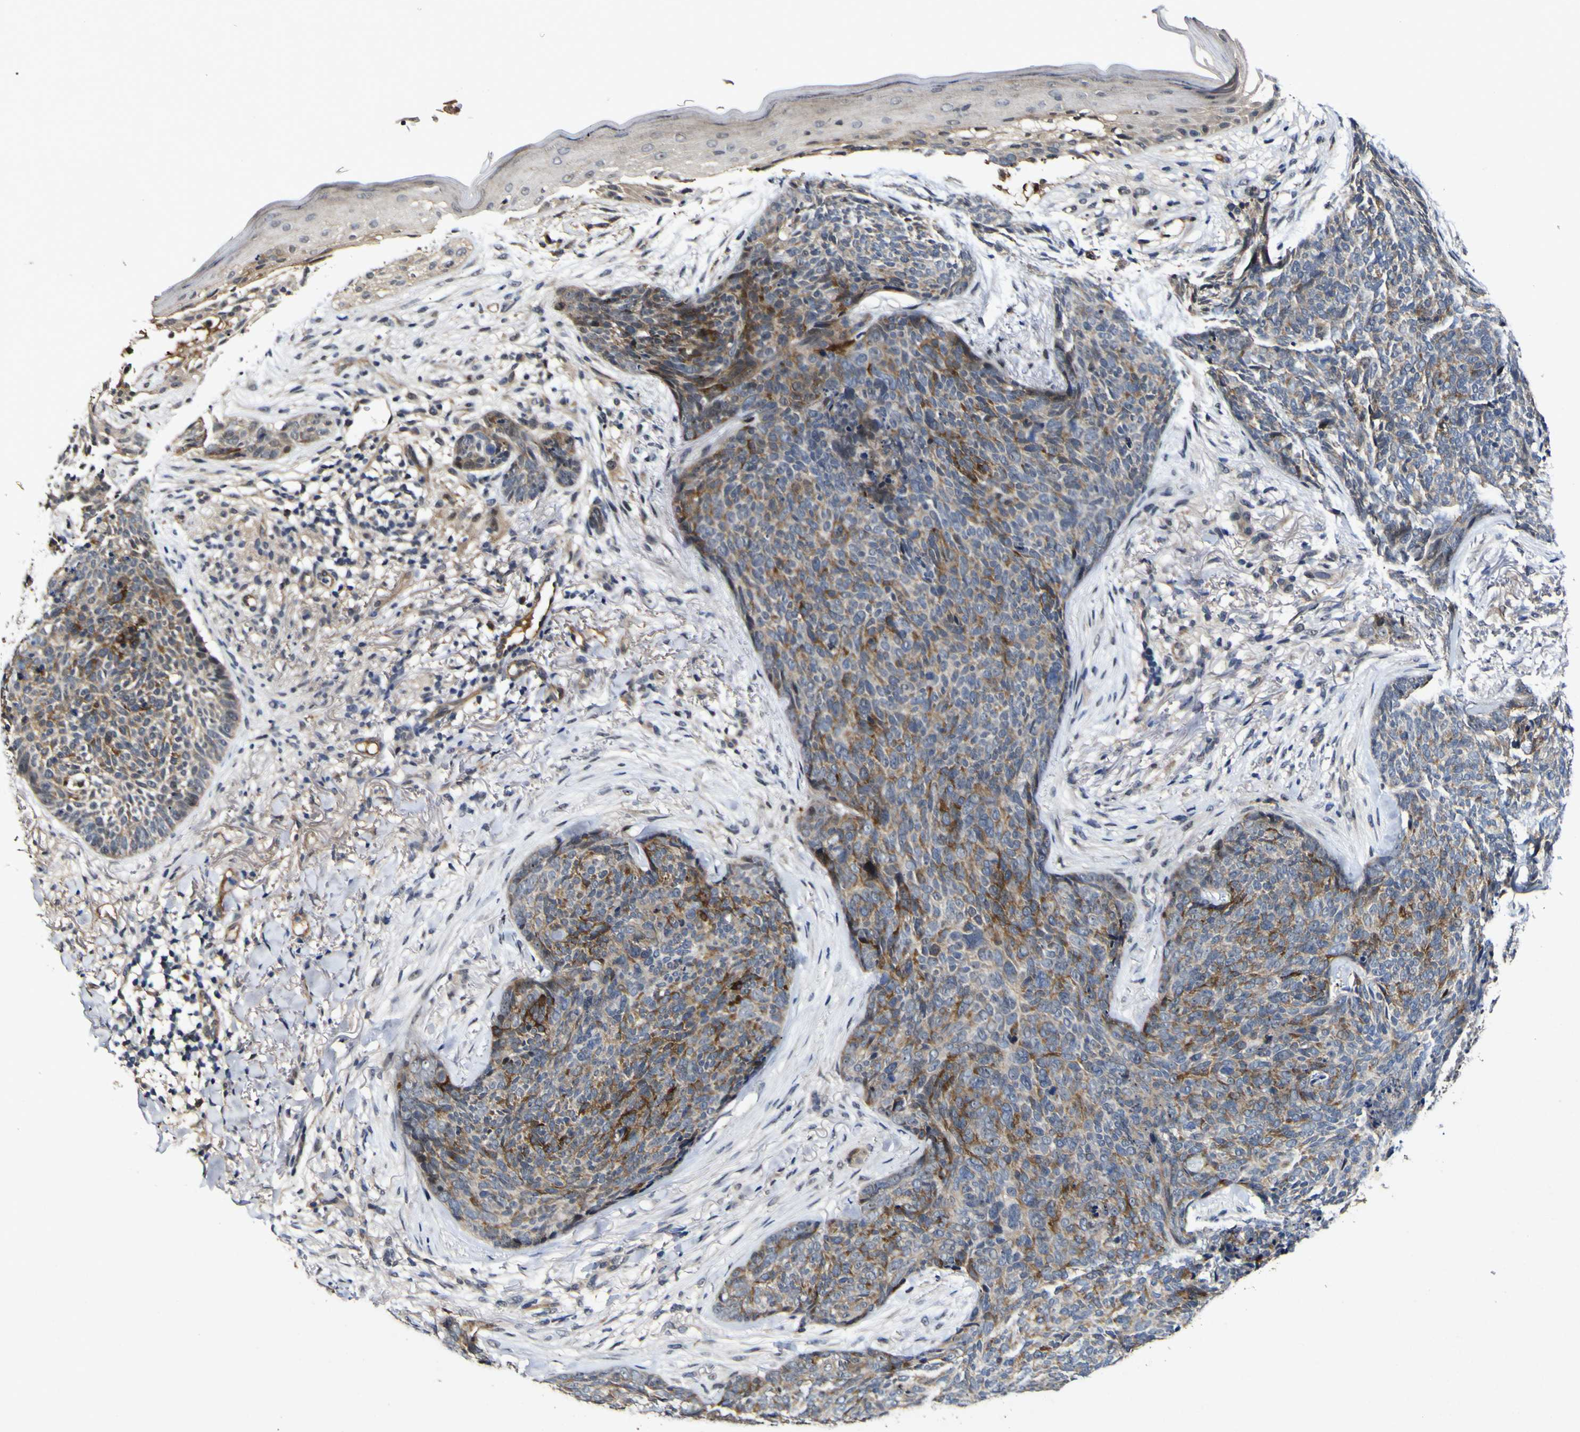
{"staining": {"intensity": "strong", "quantity": "<25%", "location": "cytoplasmic/membranous"}, "tissue": "skin cancer", "cell_type": "Tumor cells", "image_type": "cancer", "snomed": [{"axis": "morphology", "description": "Basal cell carcinoma"}, {"axis": "topography", "description": "Skin"}], "caption": "About <25% of tumor cells in human skin cancer (basal cell carcinoma) show strong cytoplasmic/membranous protein positivity as visualized by brown immunohistochemical staining.", "gene": "CCL2", "patient": {"sex": "female", "age": 70}}